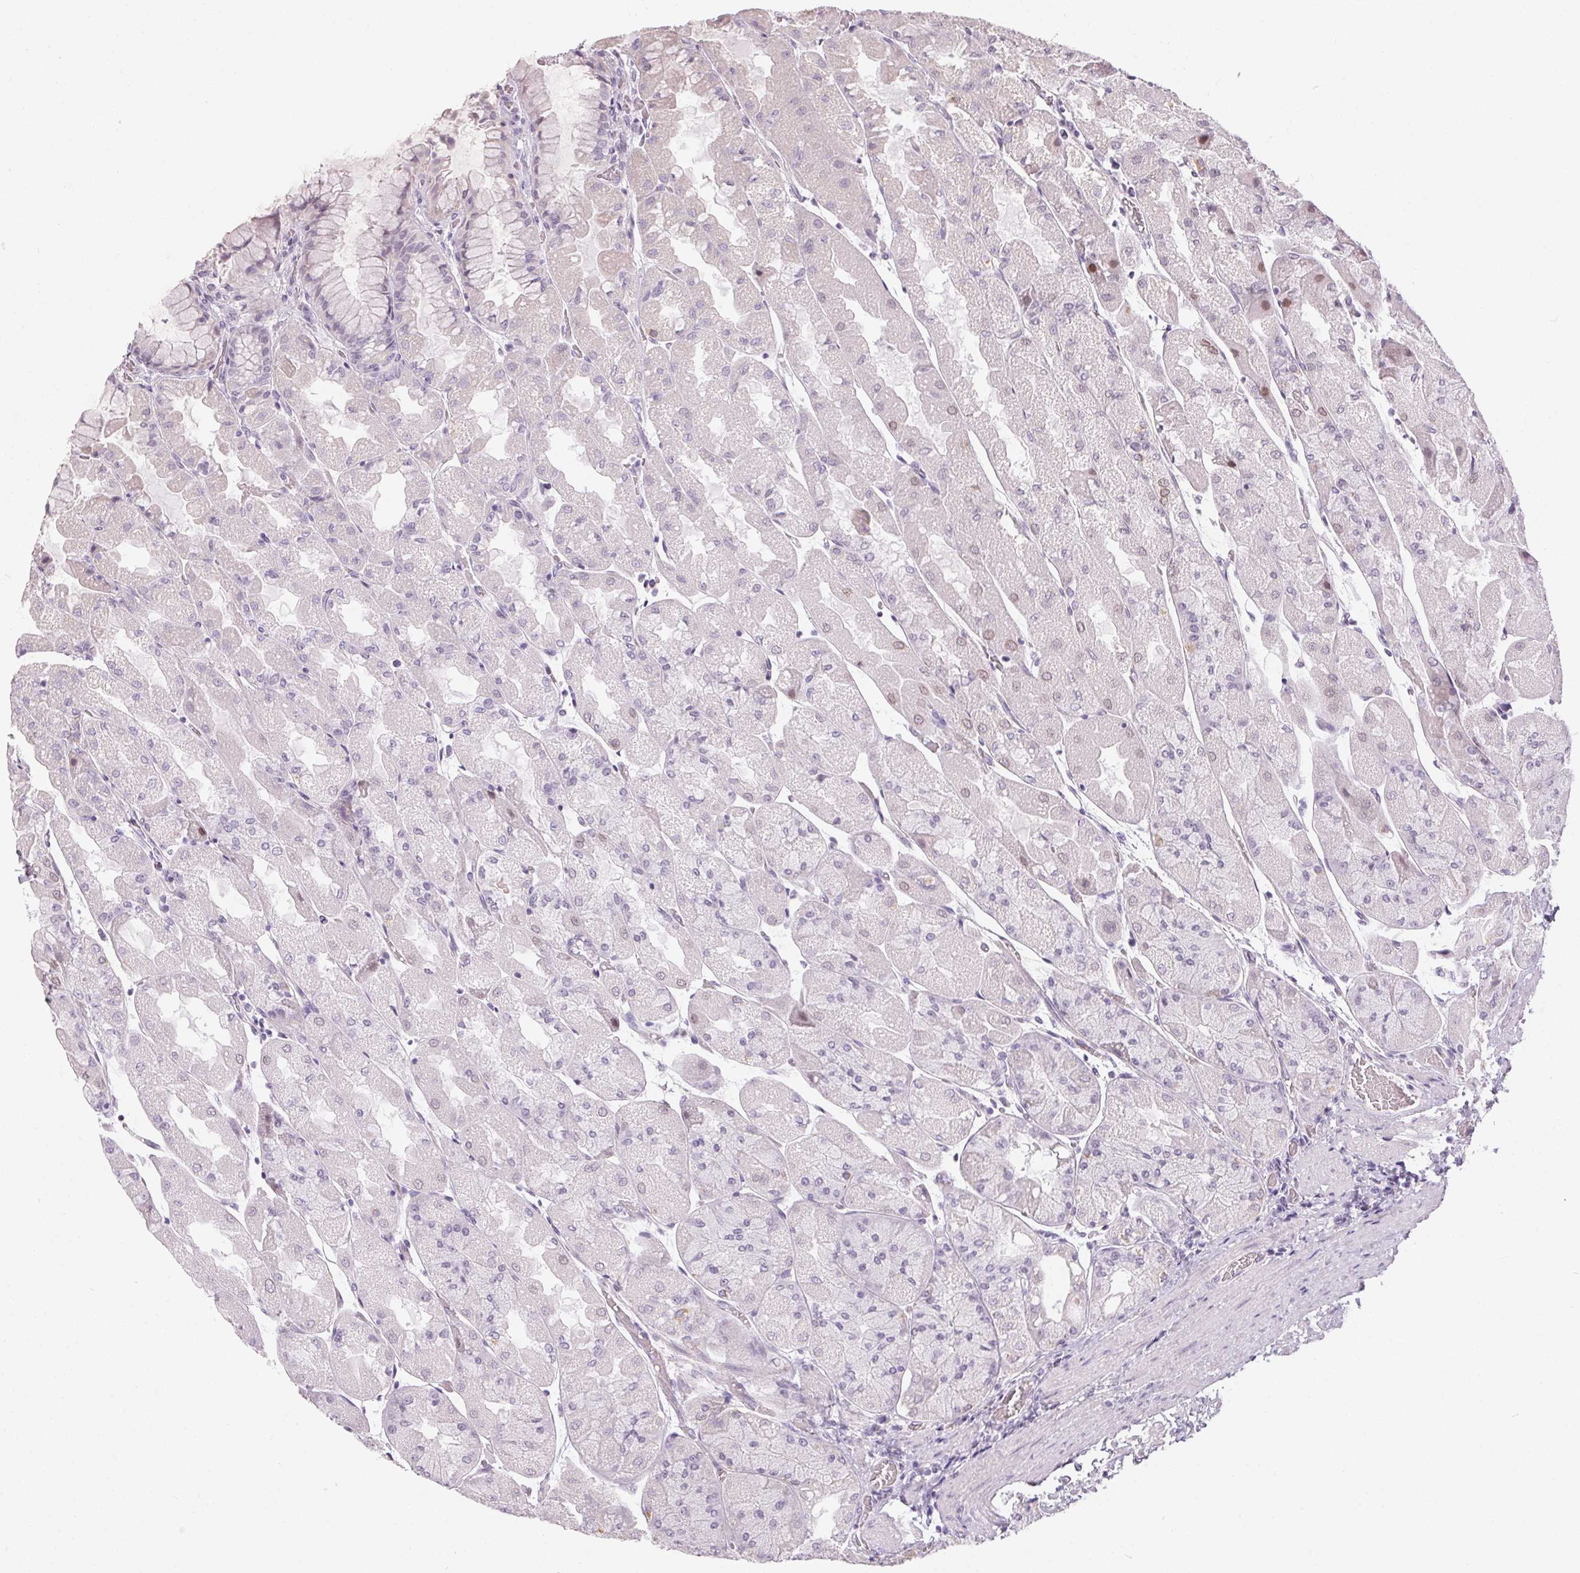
{"staining": {"intensity": "negative", "quantity": "none", "location": "none"}, "tissue": "stomach", "cell_type": "Glandular cells", "image_type": "normal", "snomed": [{"axis": "morphology", "description": "Normal tissue, NOS"}, {"axis": "topography", "description": "Stomach"}], "caption": "IHC image of unremarkable stomach stained for a protein (brown), which shows no staining in glandular cells. (IHC, brightfield microscopy, high magnification).", "gene": "GDAP1L1", "patient": {"sex": "female", "age": 61}}